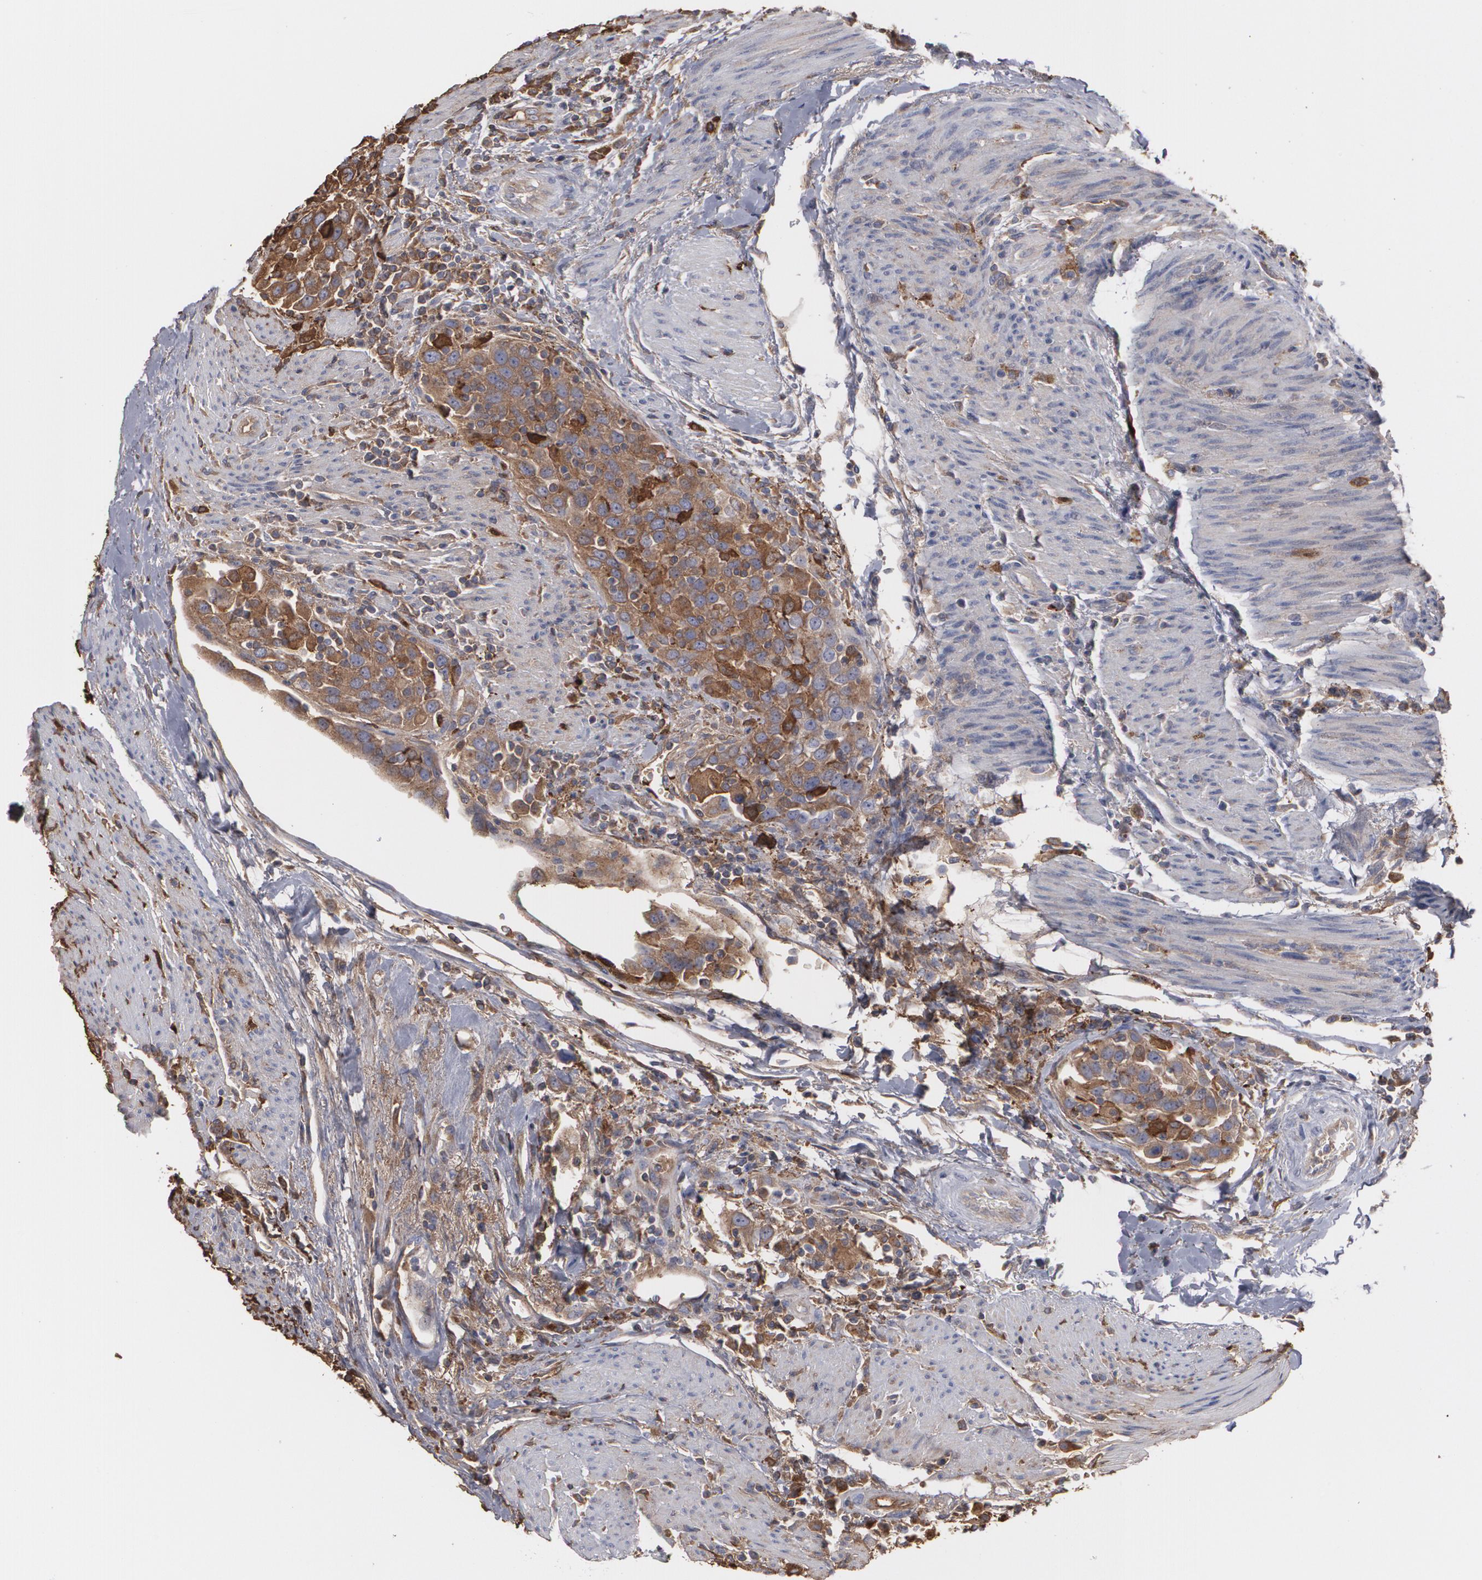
{"staining": {"intensity": "strong", "quantity": ">75%", "location": "cytoplasmic/membranous"}, "tissue": "urothelial cancer", "cell_type": "Tumor cells", "image_type": "cancer", "snomed": [{"axis": "morphology", "description": "Urothelial carcinoma, High grade"}, {"axis": "topography", "description": "Urinary bladder"}], "caption": "A micrograph of high-grade urothelial carcinoma stained for a protein displays strong cytoplasmic/membranous brown staining in tumor cells.", "gene": "ODC1", "patient": {"sex": "female", "age": 80}}